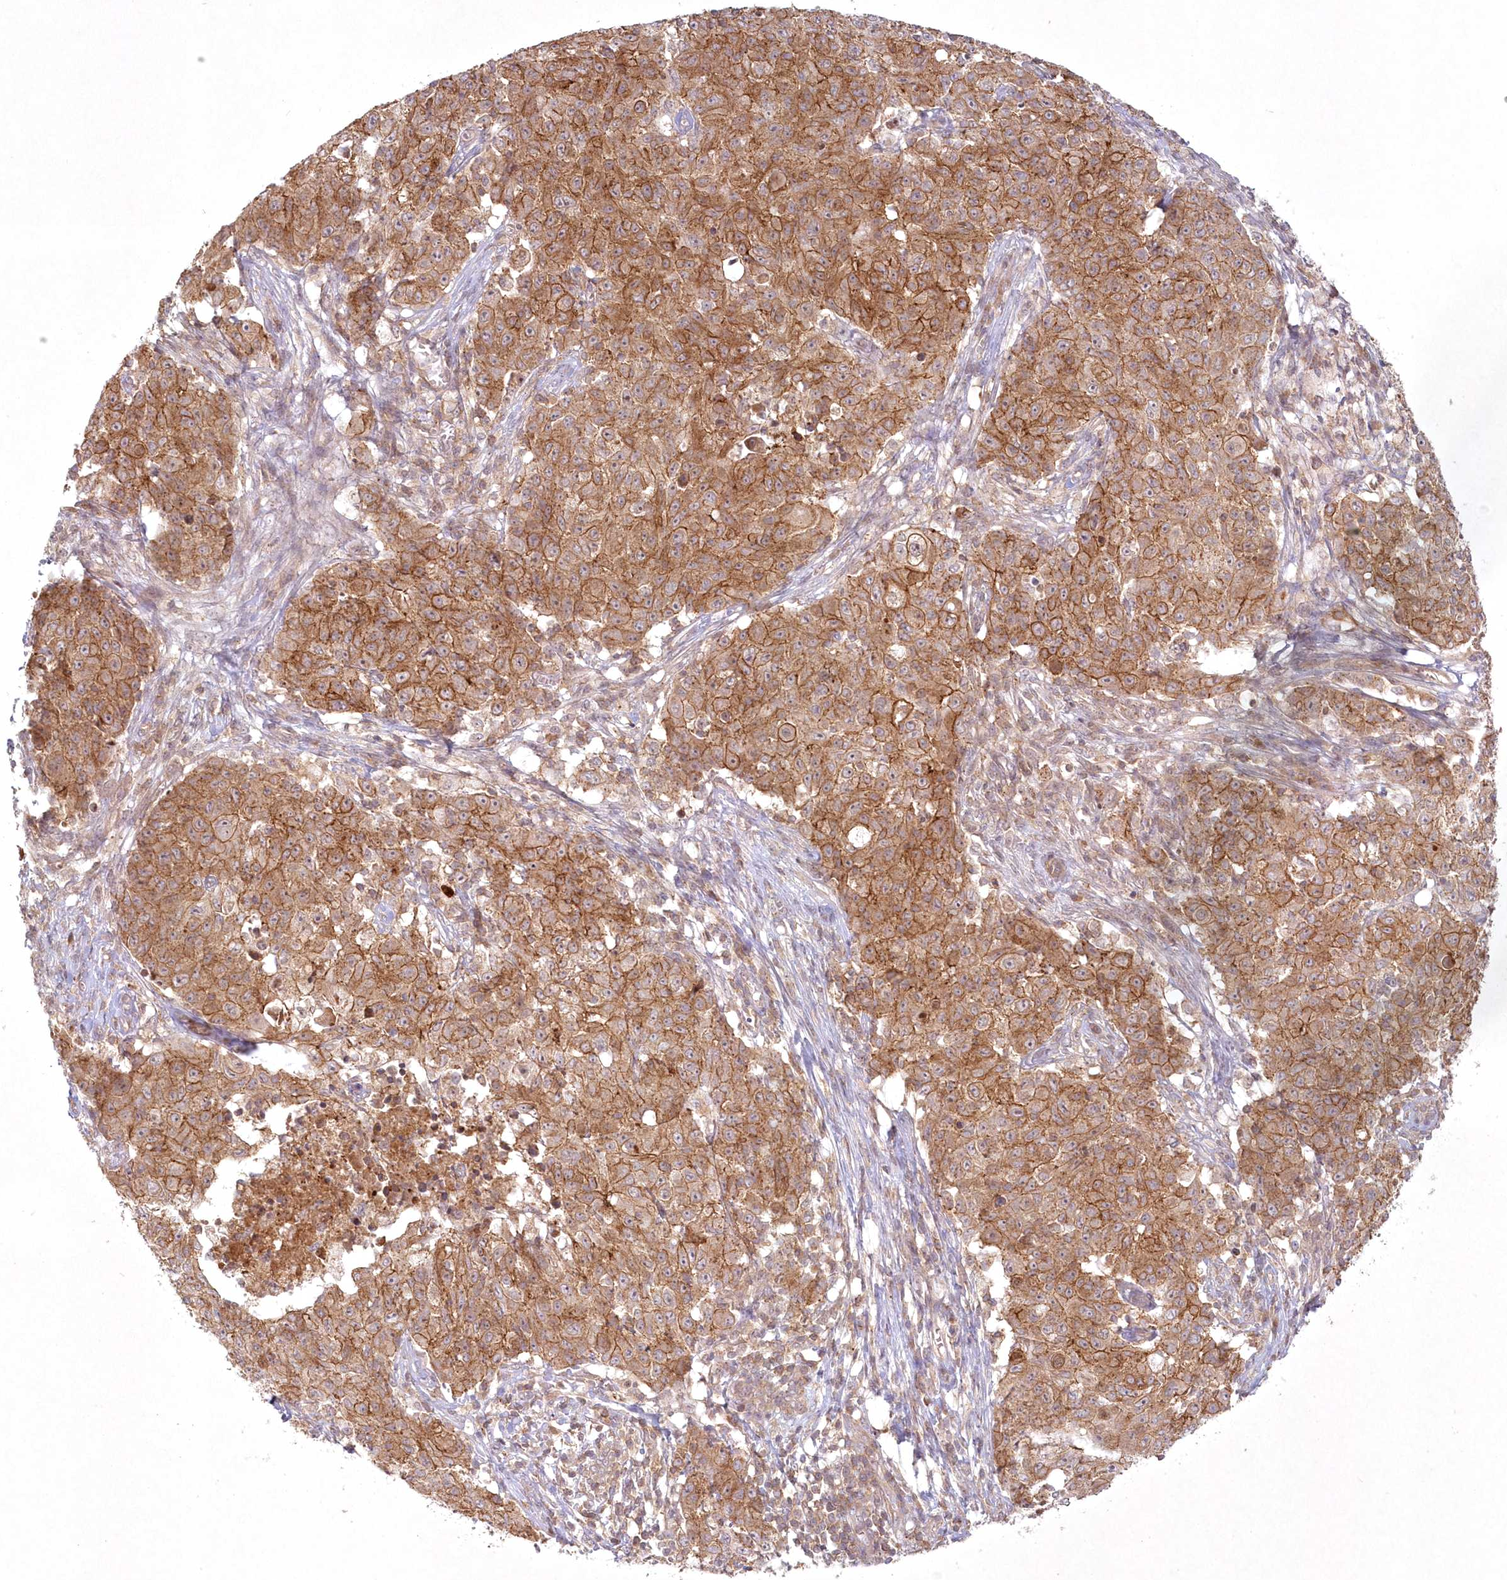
{"staining": {"intensity": "strong", "quantity": ">75%", "location": "cytoplasmic/membranous,nuclear"}, "tissue": "ovarian cancer", "cell_type": "Tumor cells", "image_type": "cancer", "snomed": [{"axis": "morphology", "description": "Carcinoma, endometroid"}, {"axis": "topography", "description": "Ovary"}], "caption": "The image demonstrates immunohistochemical staining of ovarian endometroid carcinoma. There is strong cytoplasmic/membranous and nuclear expression is identified in about >75% of tumor cells. (DAB (3,3'-diaminobenzidine) IHC, brown staining for protein, blue staining for nuclei).", "gene": "TOGARAM2", "patient": {"sex": "female", "age": 42}}